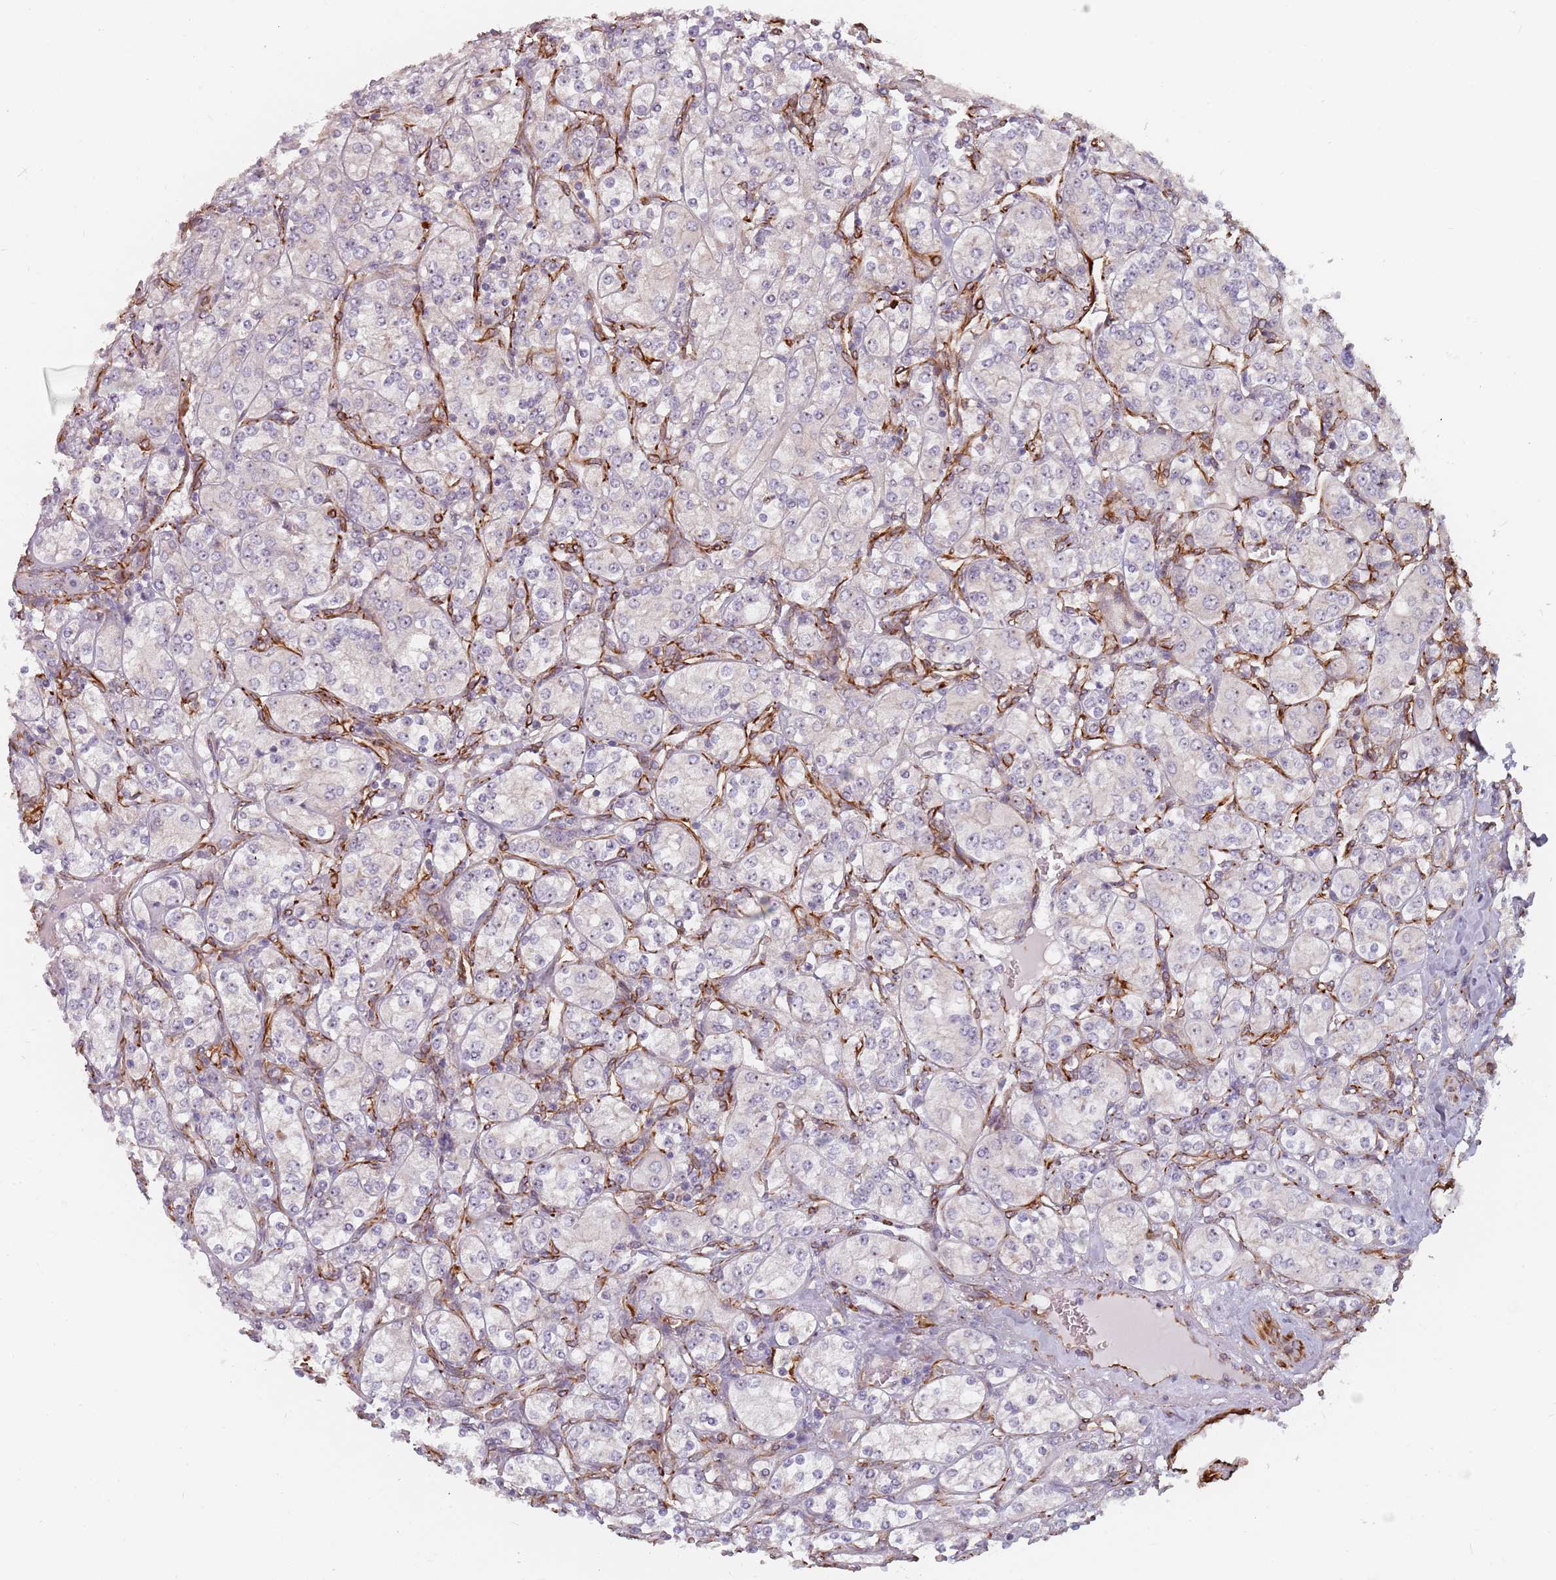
{"staining": {"intensity": "negative", "quantity": "none", "location": "none"}, "tissue": "renal cancer", "cell_type": "Tumor cells", "image_type": "cancer", "snomed": [{"axis": "morphology", "description": "Adenocarcinoma, NOS"}, {"axis": "topography", "description": "Kidney"}], "caption": "Immunohistochemistry image of renal adenocarcinoma stained for a protein (brown), which displays no staining in tumor cells.", "gene": "GAS2L3", "patient": {"sex": "male", "age": 77}}